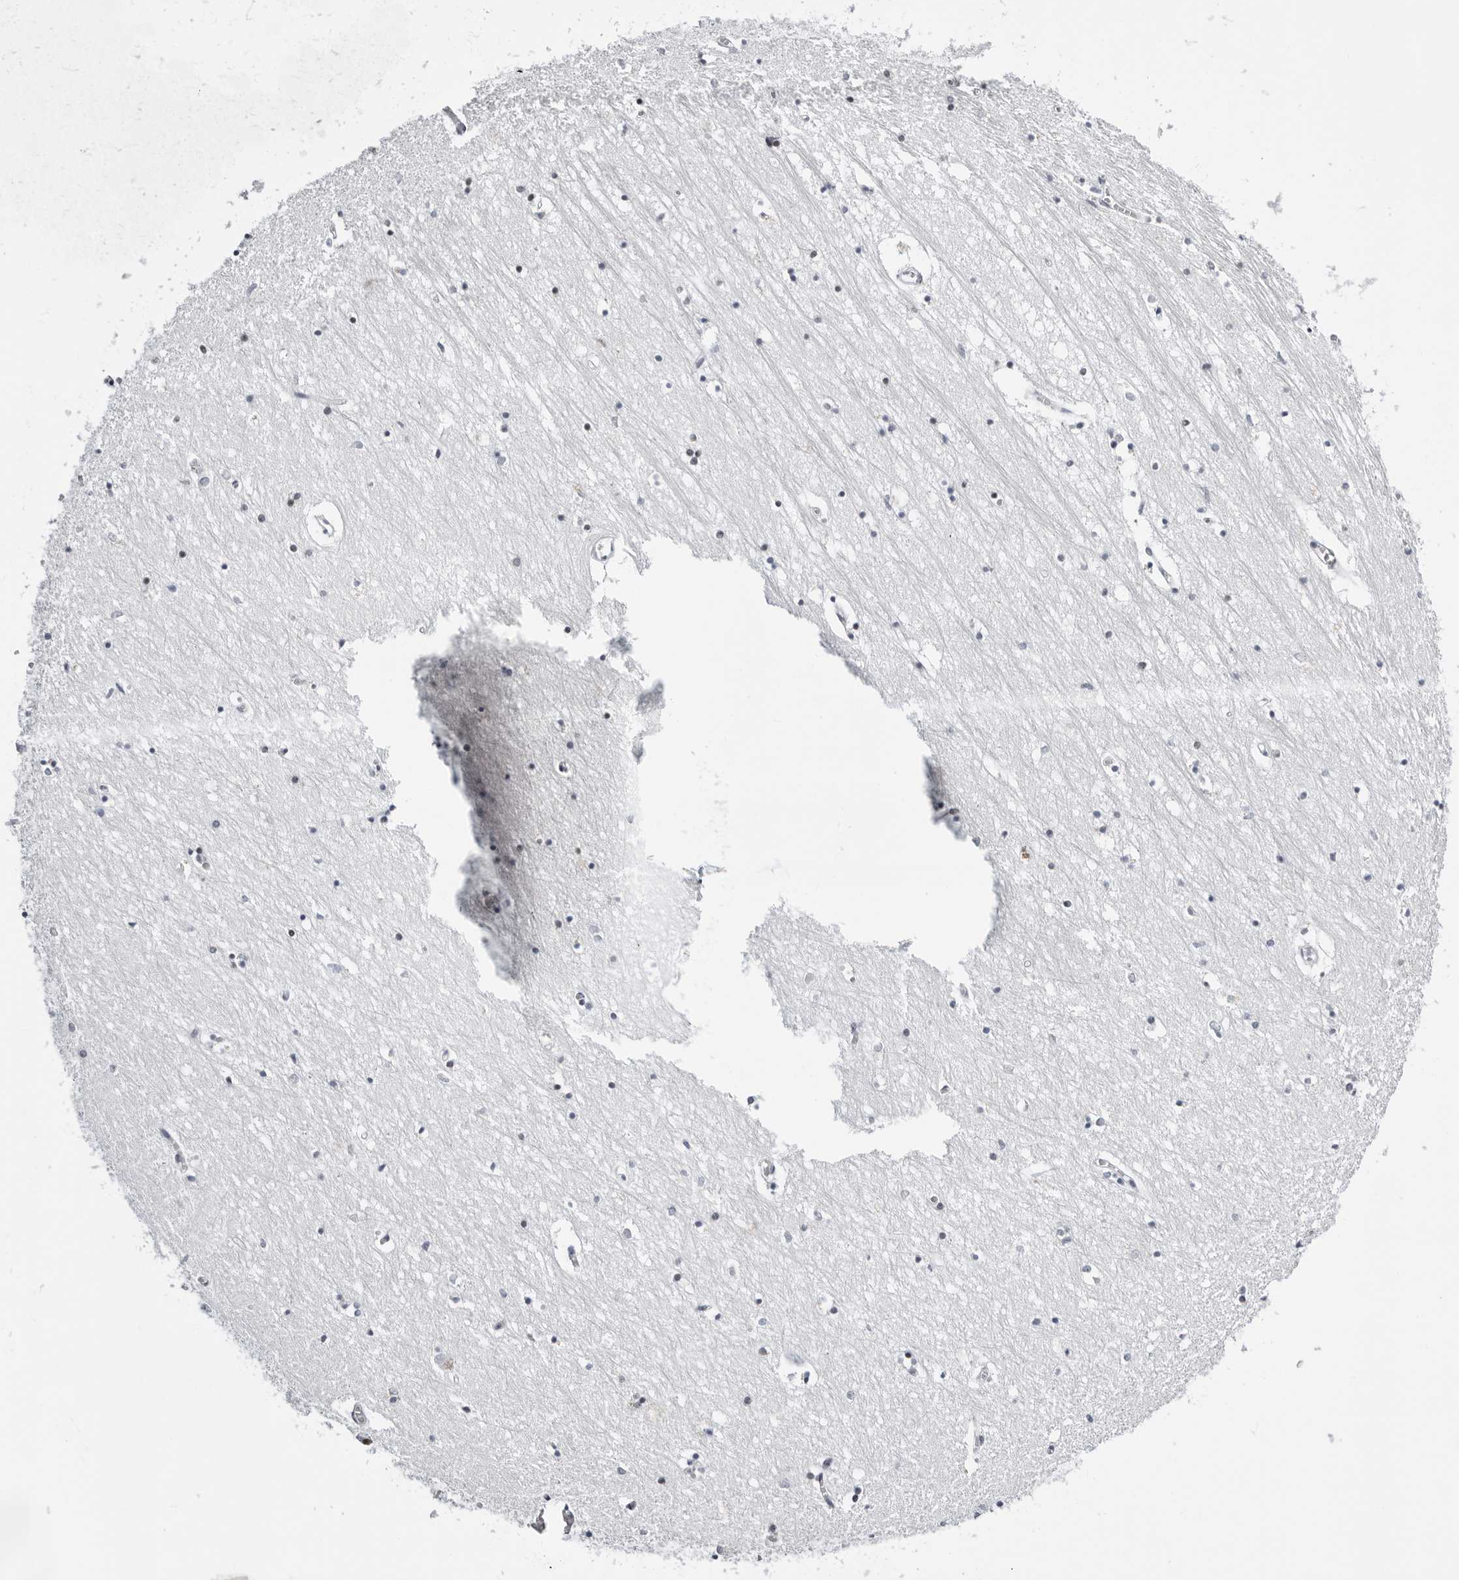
{"staining": {"intensity": "negative", "quantity": "none", "location": "none"}, "tissue": "hippocampus", "cell_type": "Glial cells", "image_type": "normal", "snomed": [{"axis": "morphology", "description": "Normal tissue, NOS"}, {"axis": "topography", "description": "Hippocampus"}], "caption": "Immunohistochemistry histopathology image of unremarkable hippocampus stained for a protein (brown), which shows no staining in glial cells.", "gene": "VEZF1", "patient": {"sex": "male", "age": 70}}